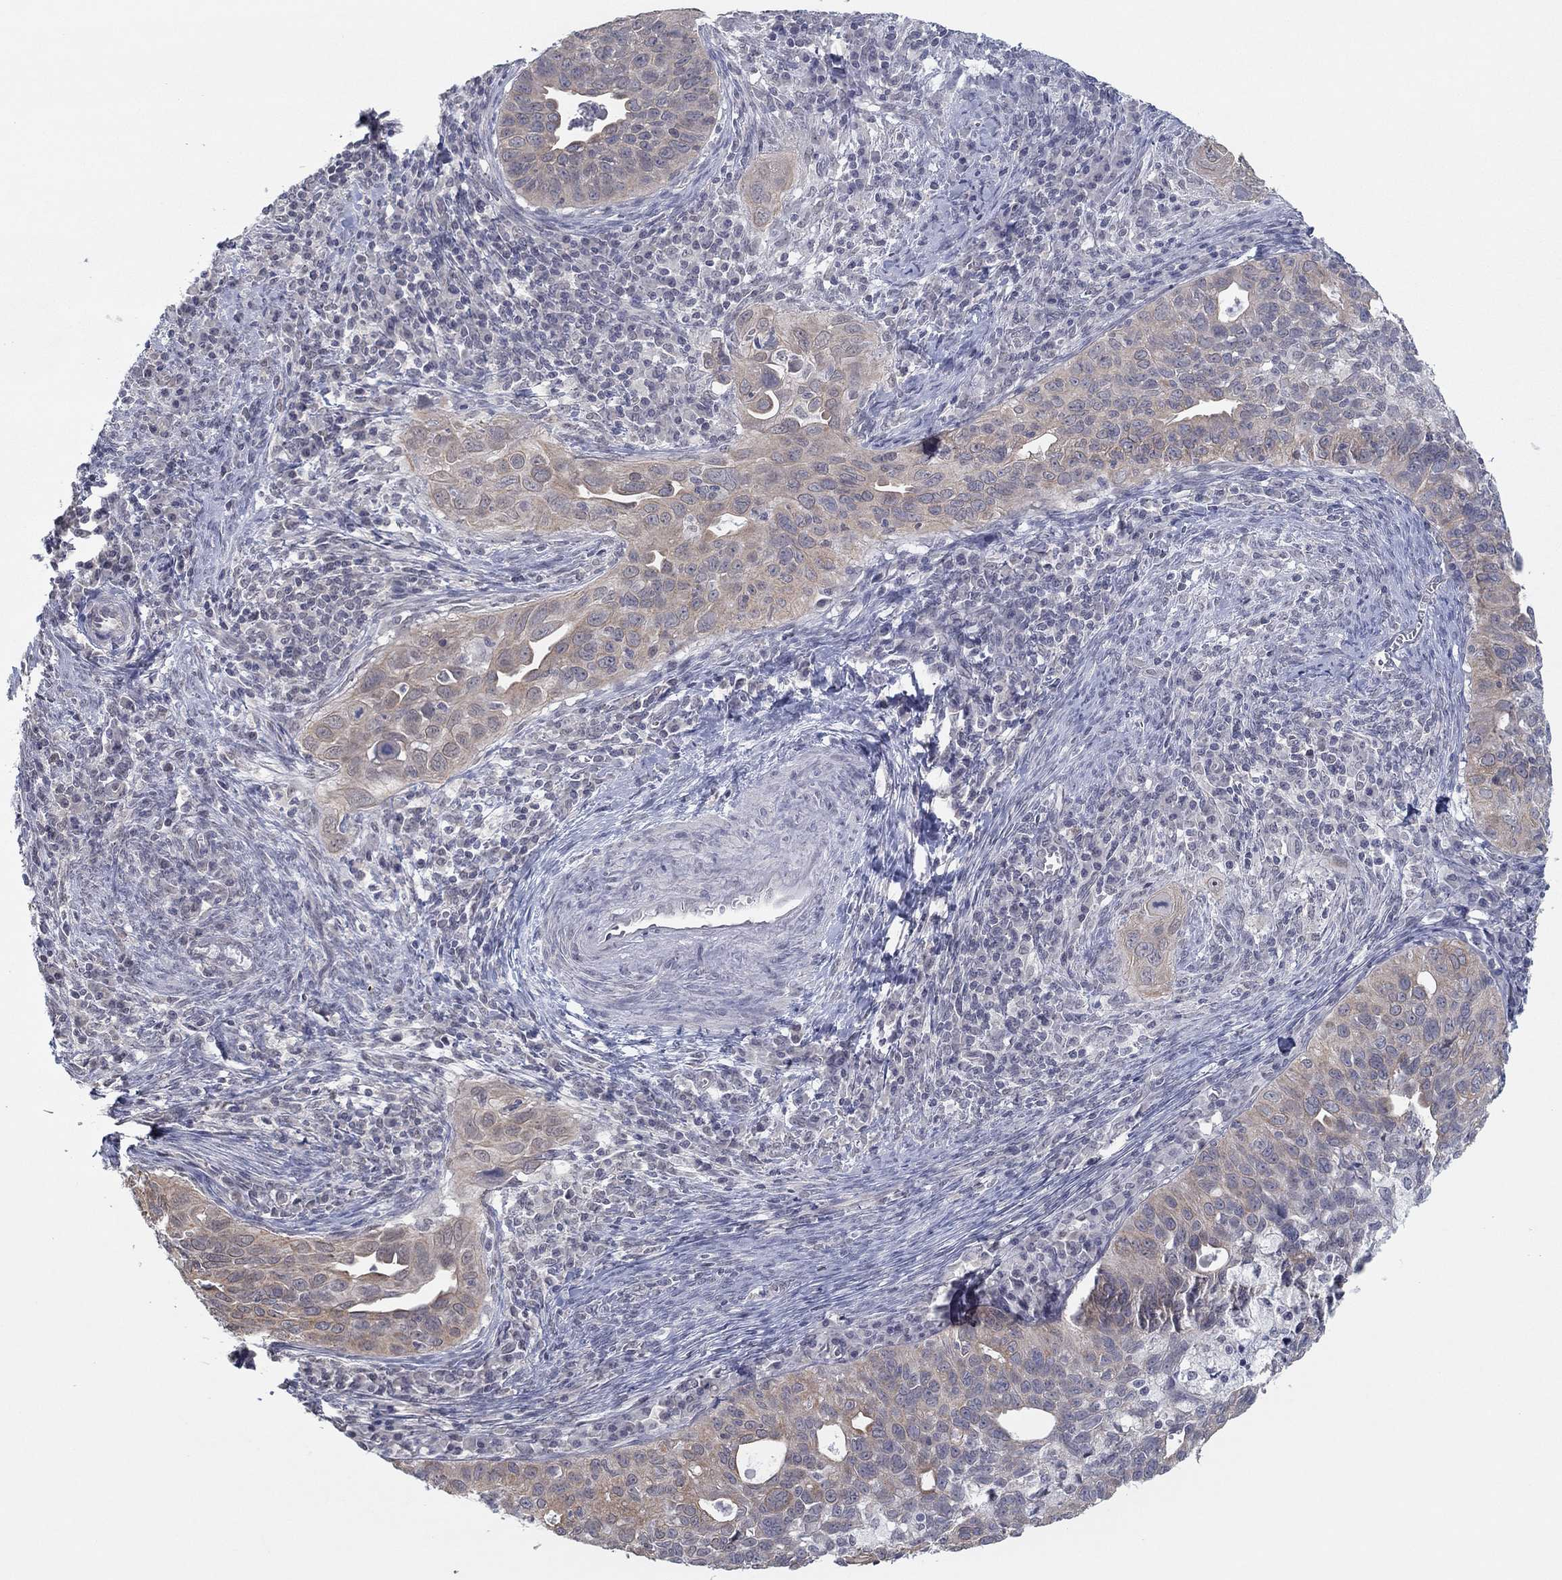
{"staining": {"intensity": "moderate", "quantity": "<25%", "location": "cytoplasmic/membranous"}, "tissue": "cervical cancer", "cell_type": "Tumor cells", "image_type": "cancer", "snomed": [{"axis": "morphology", "description": "Squamous cell carcinoma, NOS"}, {"axis": "topography", "description": "Cervix"}], "caption": "This micrograph reveals cervical squamous cell carcinoma stained with immunohistochemistry (IHC) to label a protein in brown. The cytoplasmic/membranous of tumor cells show moderate positivity for the protein. Nuclei are counter-stained blue.", "gene": "SLC22A2", "patient": {"sex": "female", "age": 26}}